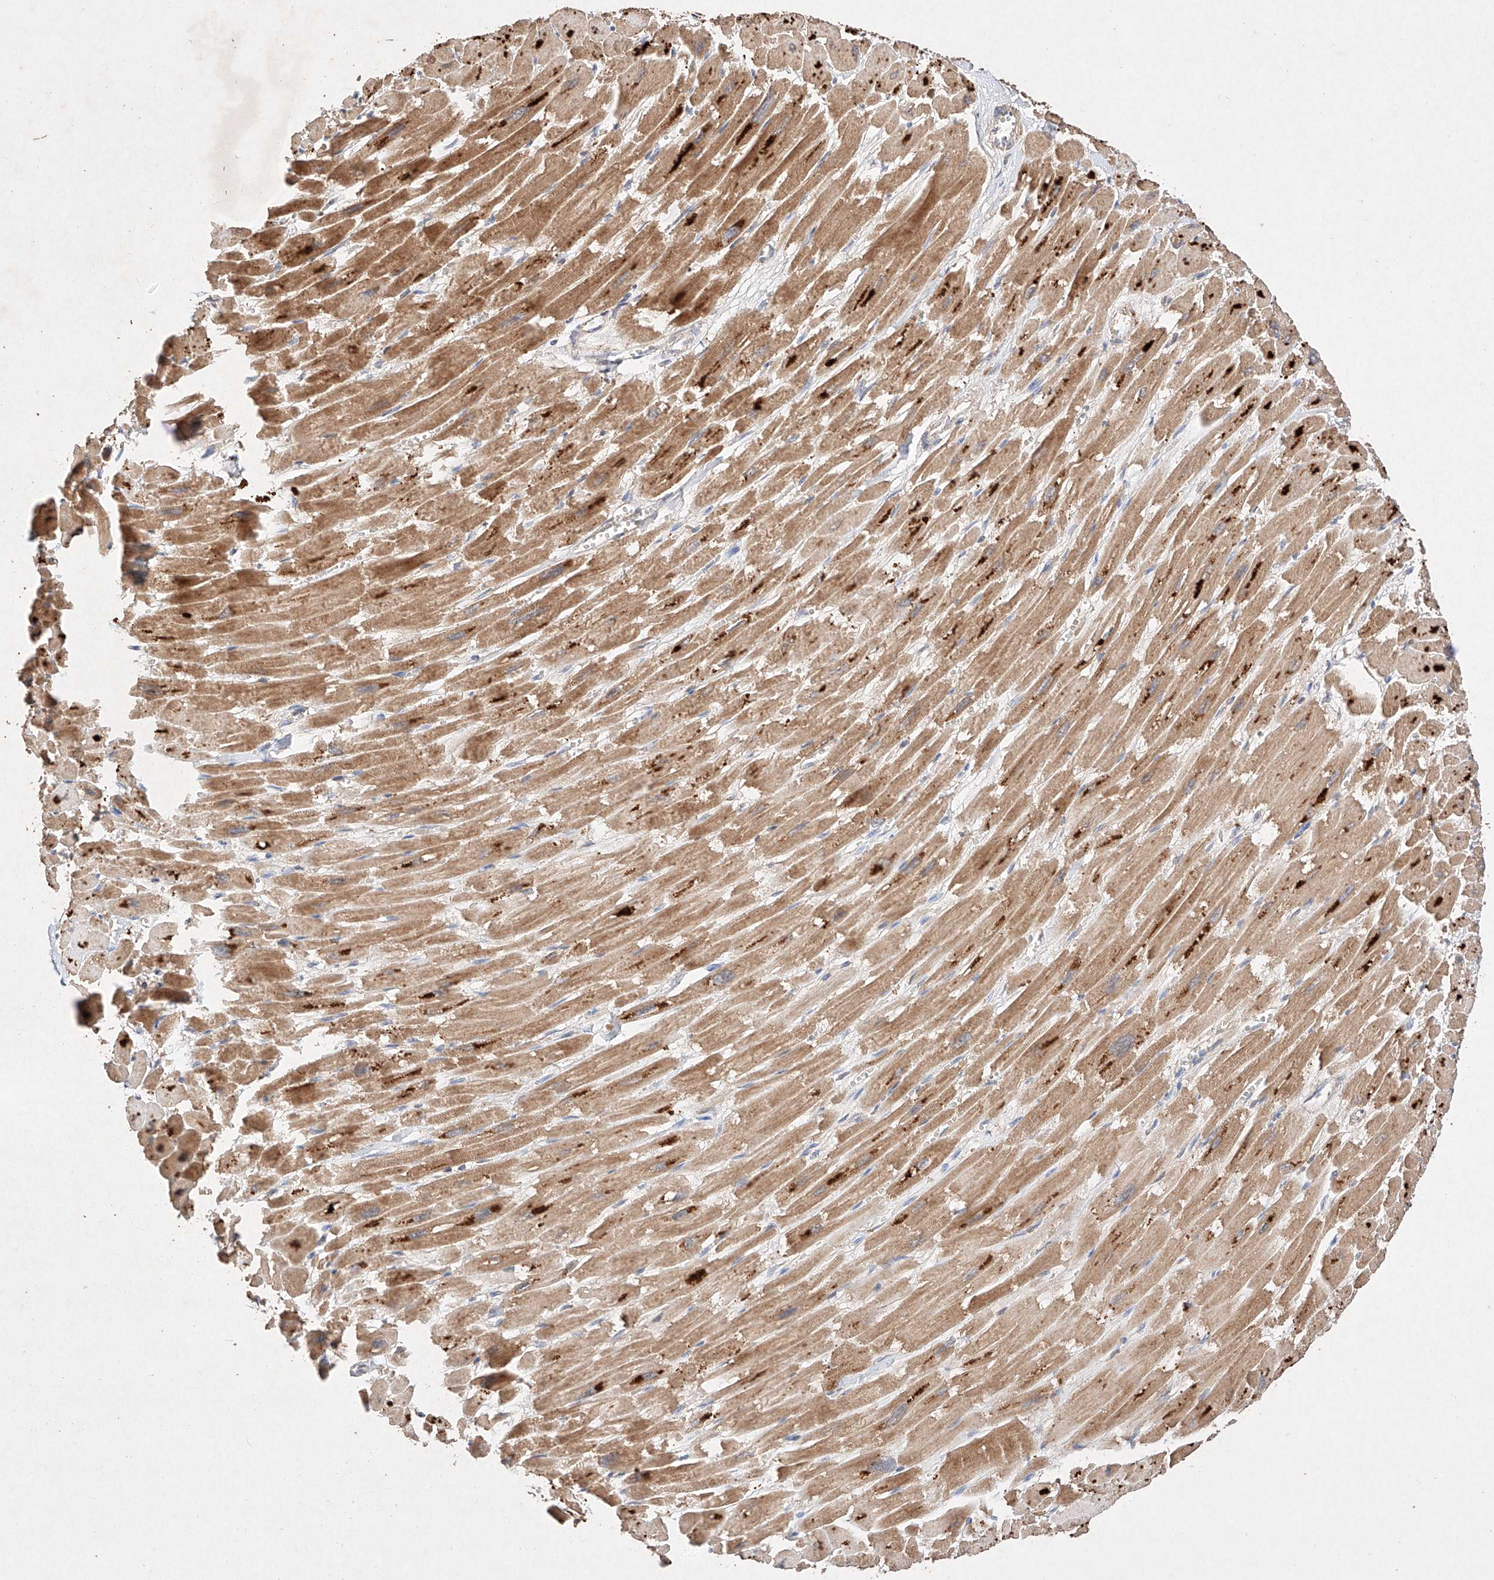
{"staining": {"intensity": "moderate", "quantity": "25%-75%", "location": "cytoplasmic/membranous"}, "tissue": "heart muscle", "cell_type": "Cardiomyocytes", "image_type": "normal", "snomed": [{"axis": "morphology", "description": "Normal tissue, NOS"}, {"axis": "topography", "description": "Heart"}], "caption": "Immunohistochemical staining of unremarkable human heart muscle shows moderate cytoplasmic/membranous protein staining in approximately 25%-75% of cardiomyocytes. (Brightfield microscopy of DAB IHC at high magnification).", "gene": "C6orf62", "patient": {"sex": "male", "age": 54}}